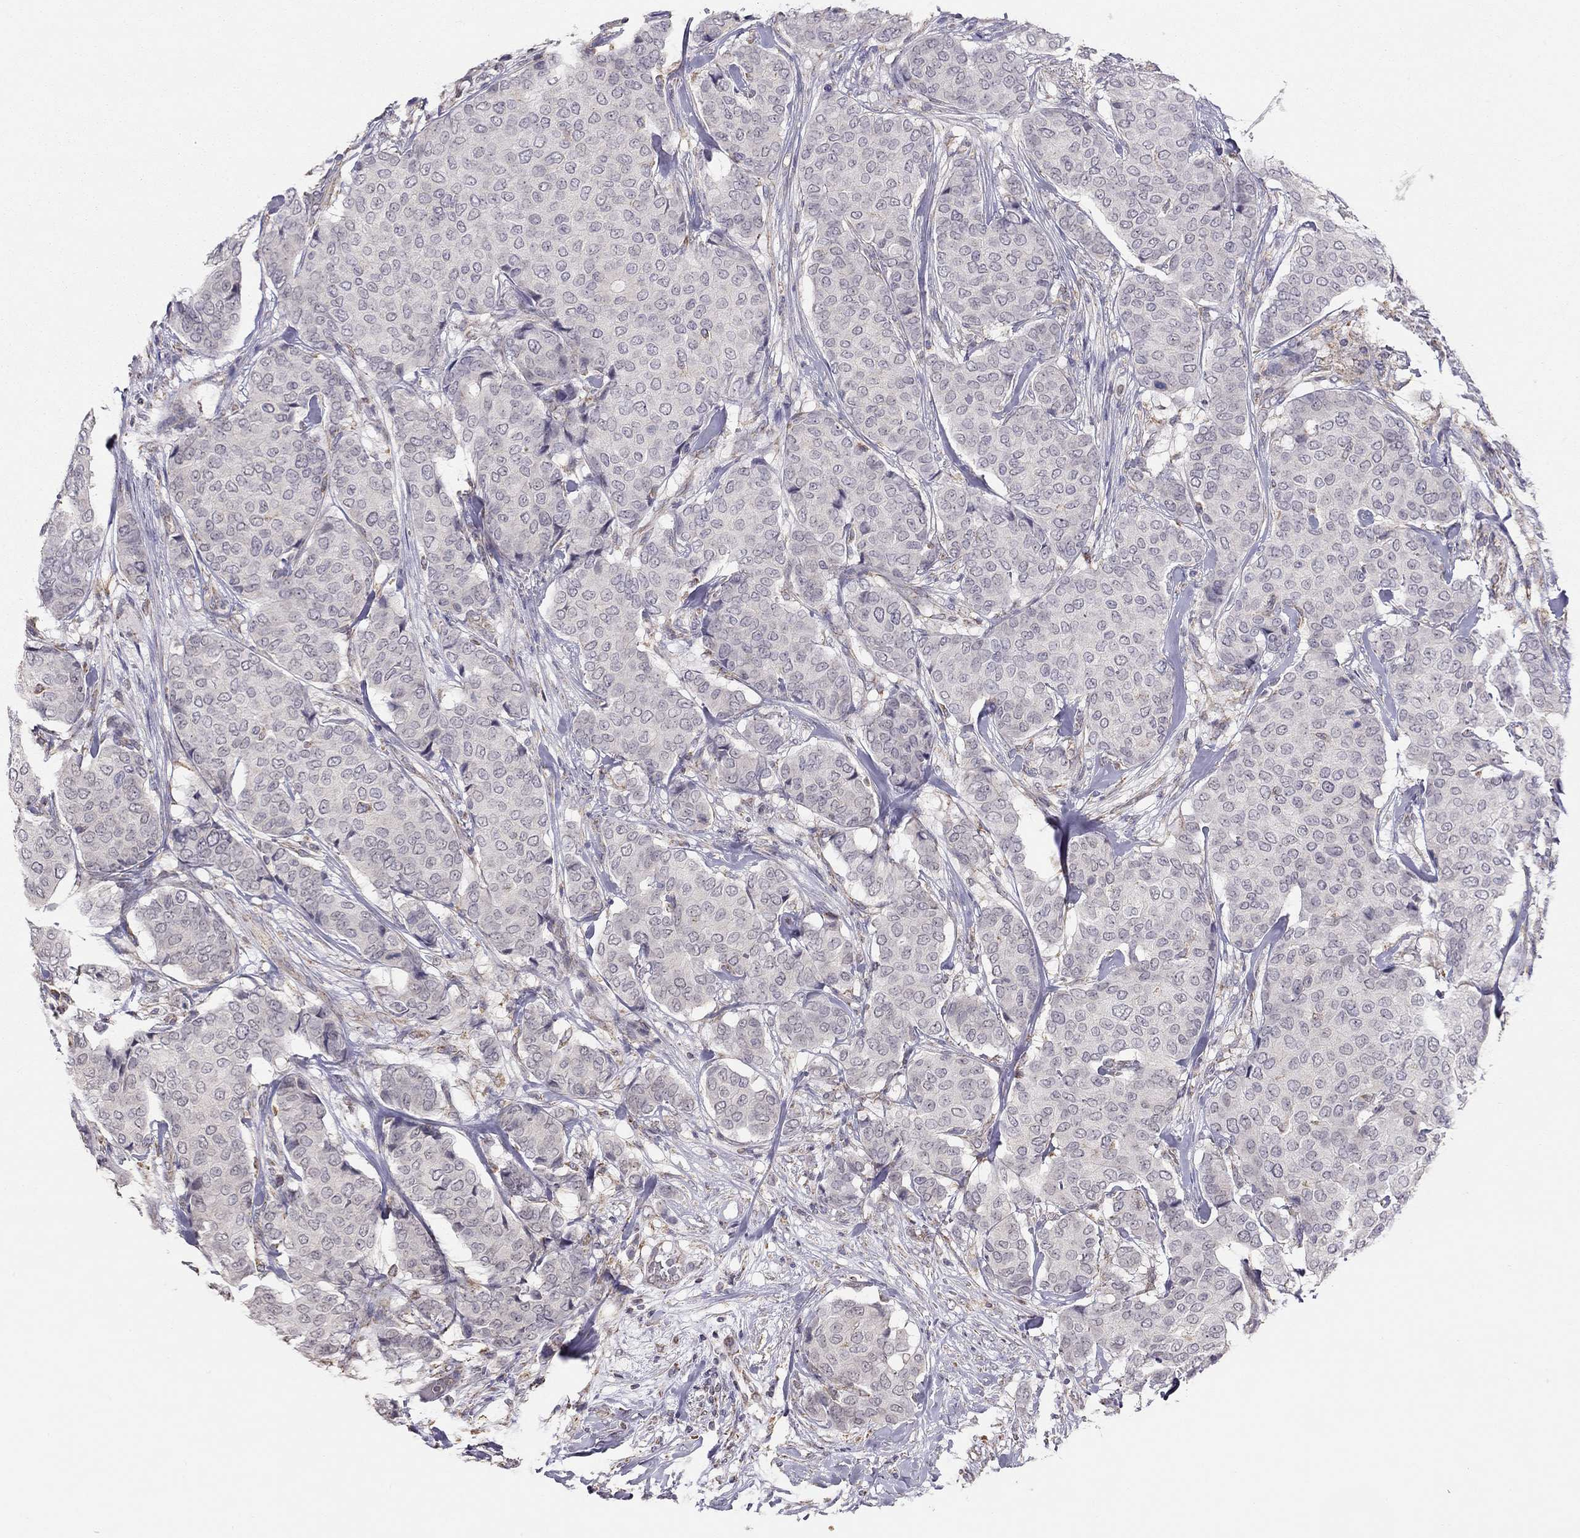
{"staining": {"intensity": "negative", "quantity": "none", "location": "none"}, "tissue": "breast cancer", "cell_type": "Tumor cells", "image_type": "cancer", "snomed": [{"axis": "morphology", "description": "Duct carcinoma"}, {"axis": "topography", "description": "Breast"}], "caption": "Tumor cells show no significant protein expression in breast cancer (infiltrating ductal carcinoma). (DAB (3,3'-diaminobenzidine) immunohistochemistry (IHC), high magnification).", "gene": "LRIT3", "patient": {"sex": "female", "age": 75}}